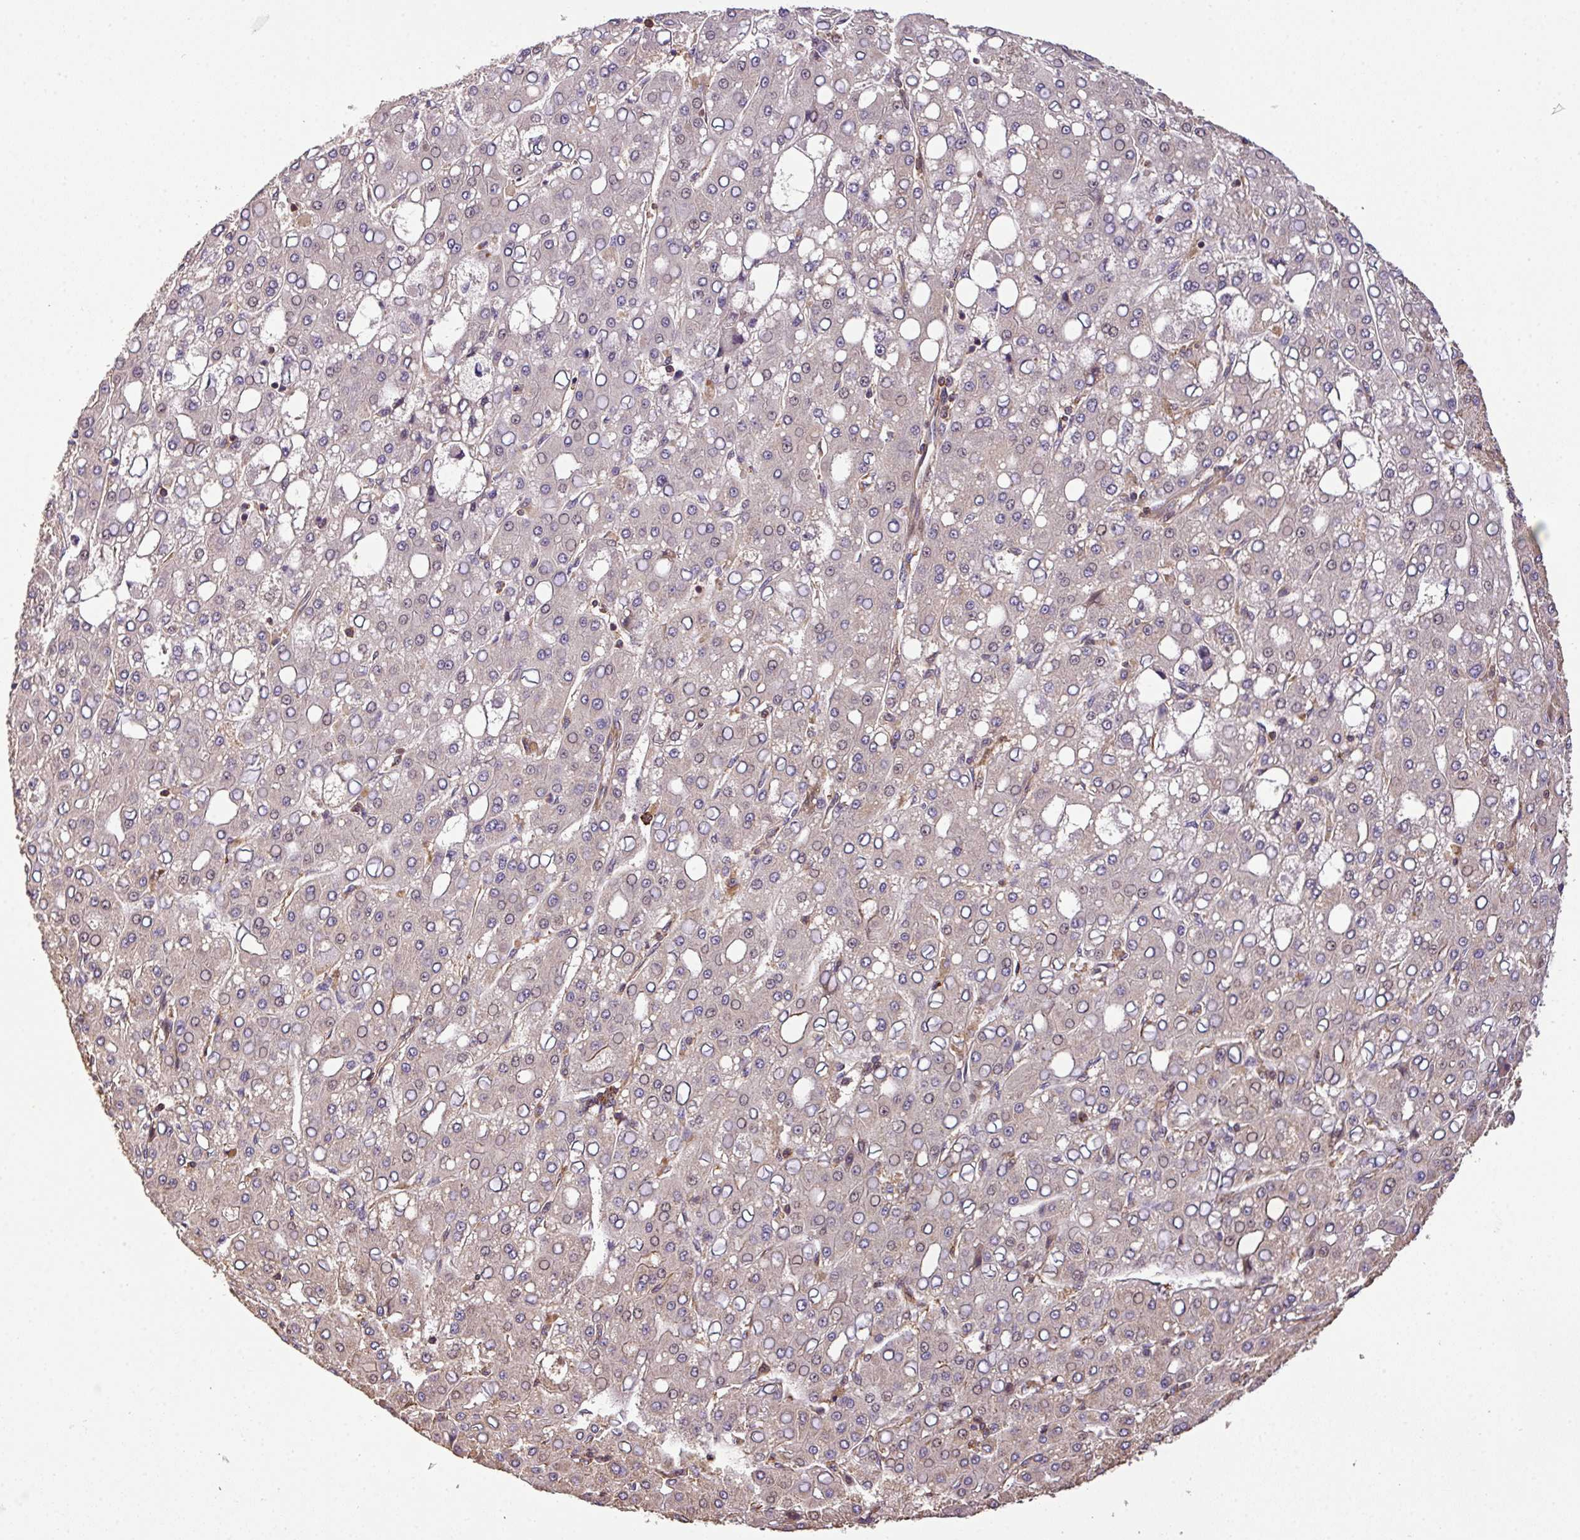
{"staining": {"intensity": "negative", "quantity": "none", "location": "none"}, "tissue": "liver cancer", "cell_type": "Tumor cells", "image_type": "cancer", "snomed": [{"axis": "morphology", "description": "Carcinoma, Hepatocellular, NOS"}, {"axis": "topography", "description": "Liver"}], "caption": "This is a micrograph of IHC staining of liver hepatocellular carcinoma, which shows no expression in tumor cells.", "gene": "CASS4", "patient": {"sex": "male", "age": 65}}